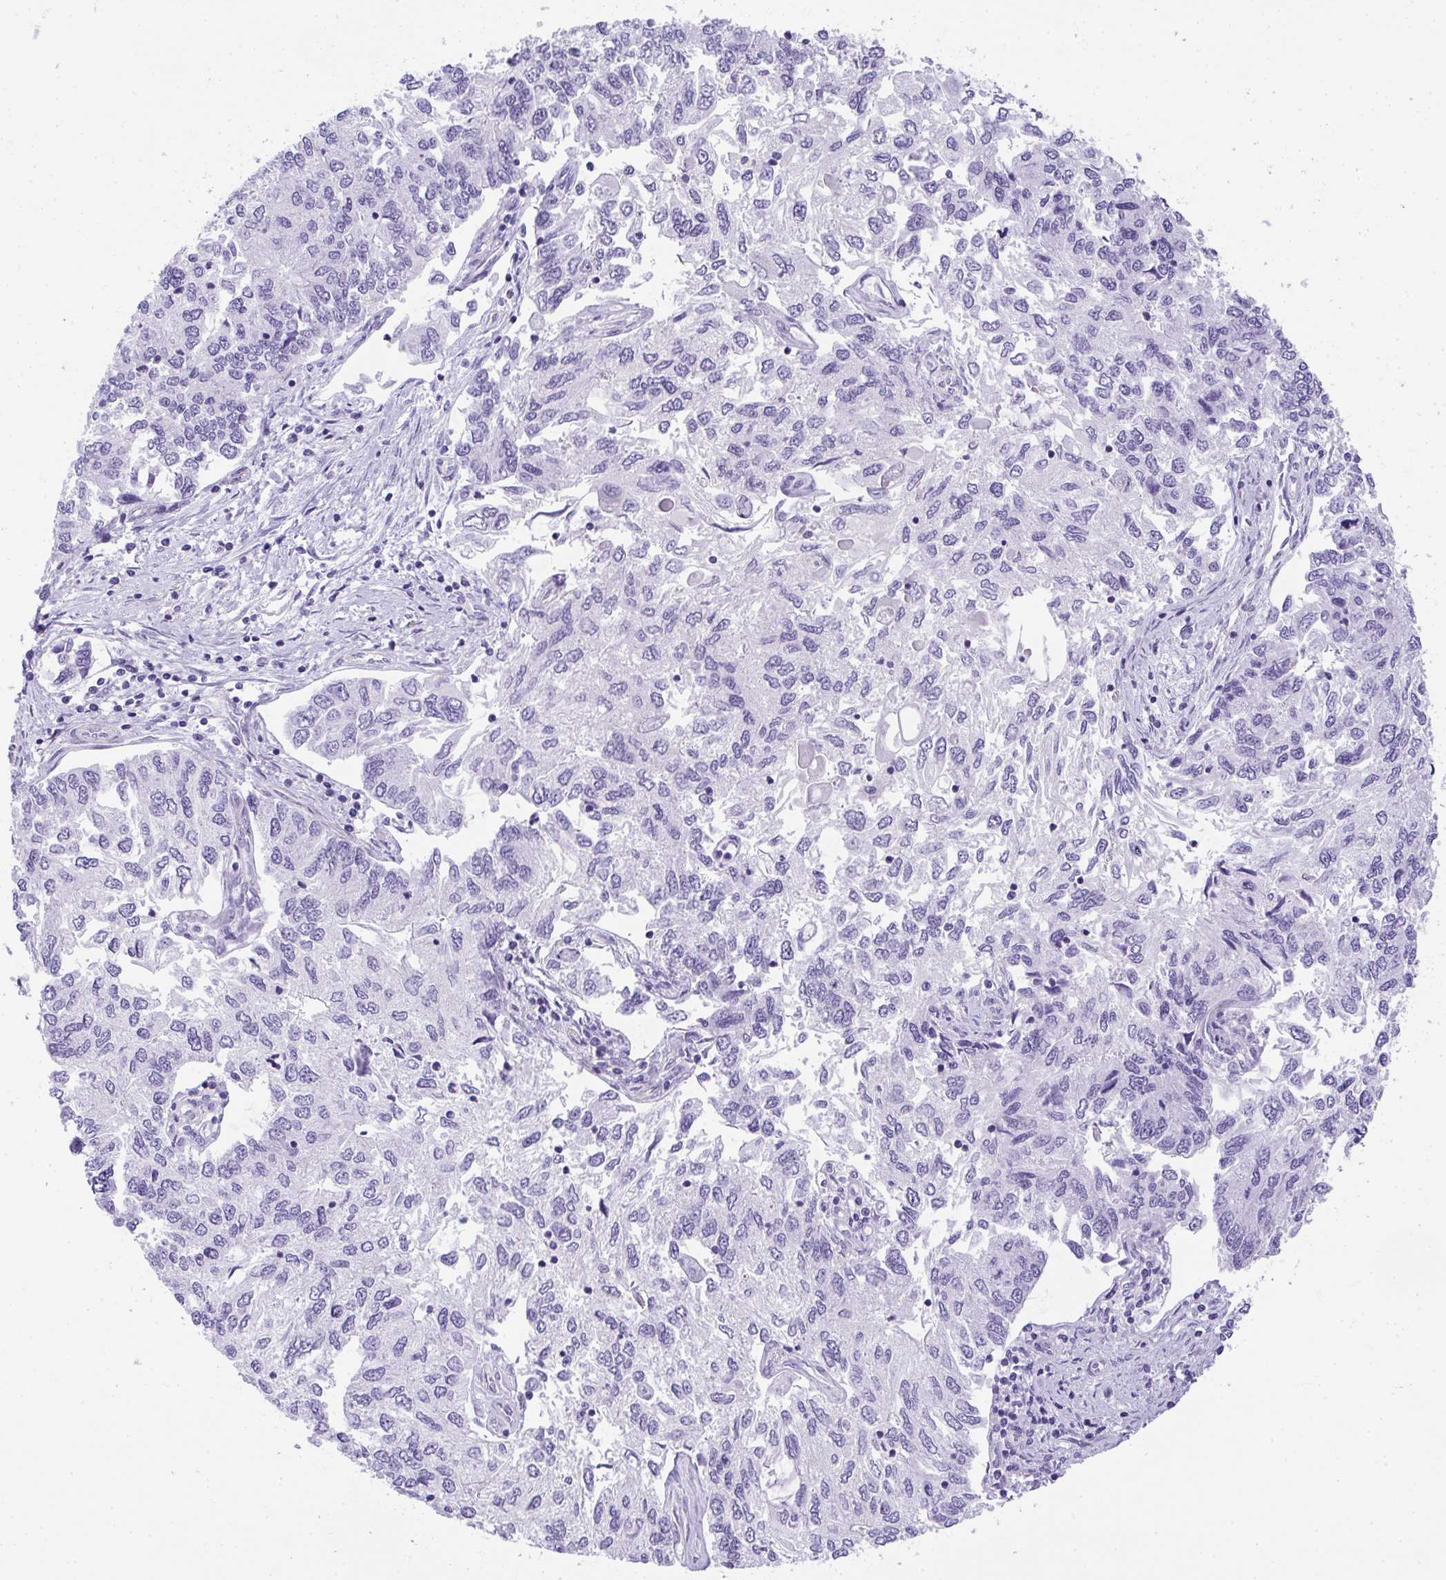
{"staining": {"intensity": "negative", "quantity": "none", "location": "none"}, "tissue": "endometrial cancer", "cell_type": "Tumor cells", "image_type": "cancer", "snomed": [{"axis": "morphology", "description": "Carcinoma, NOS"}, {"axis": "topography", "description": "Uterus"}], "caption": "Endometrial cancer was stained to show a protein in brown. There is no significant positivity in tumor cells.", "gene": "PLPPR3", "patient": {"sex": "female", "age": 76}}